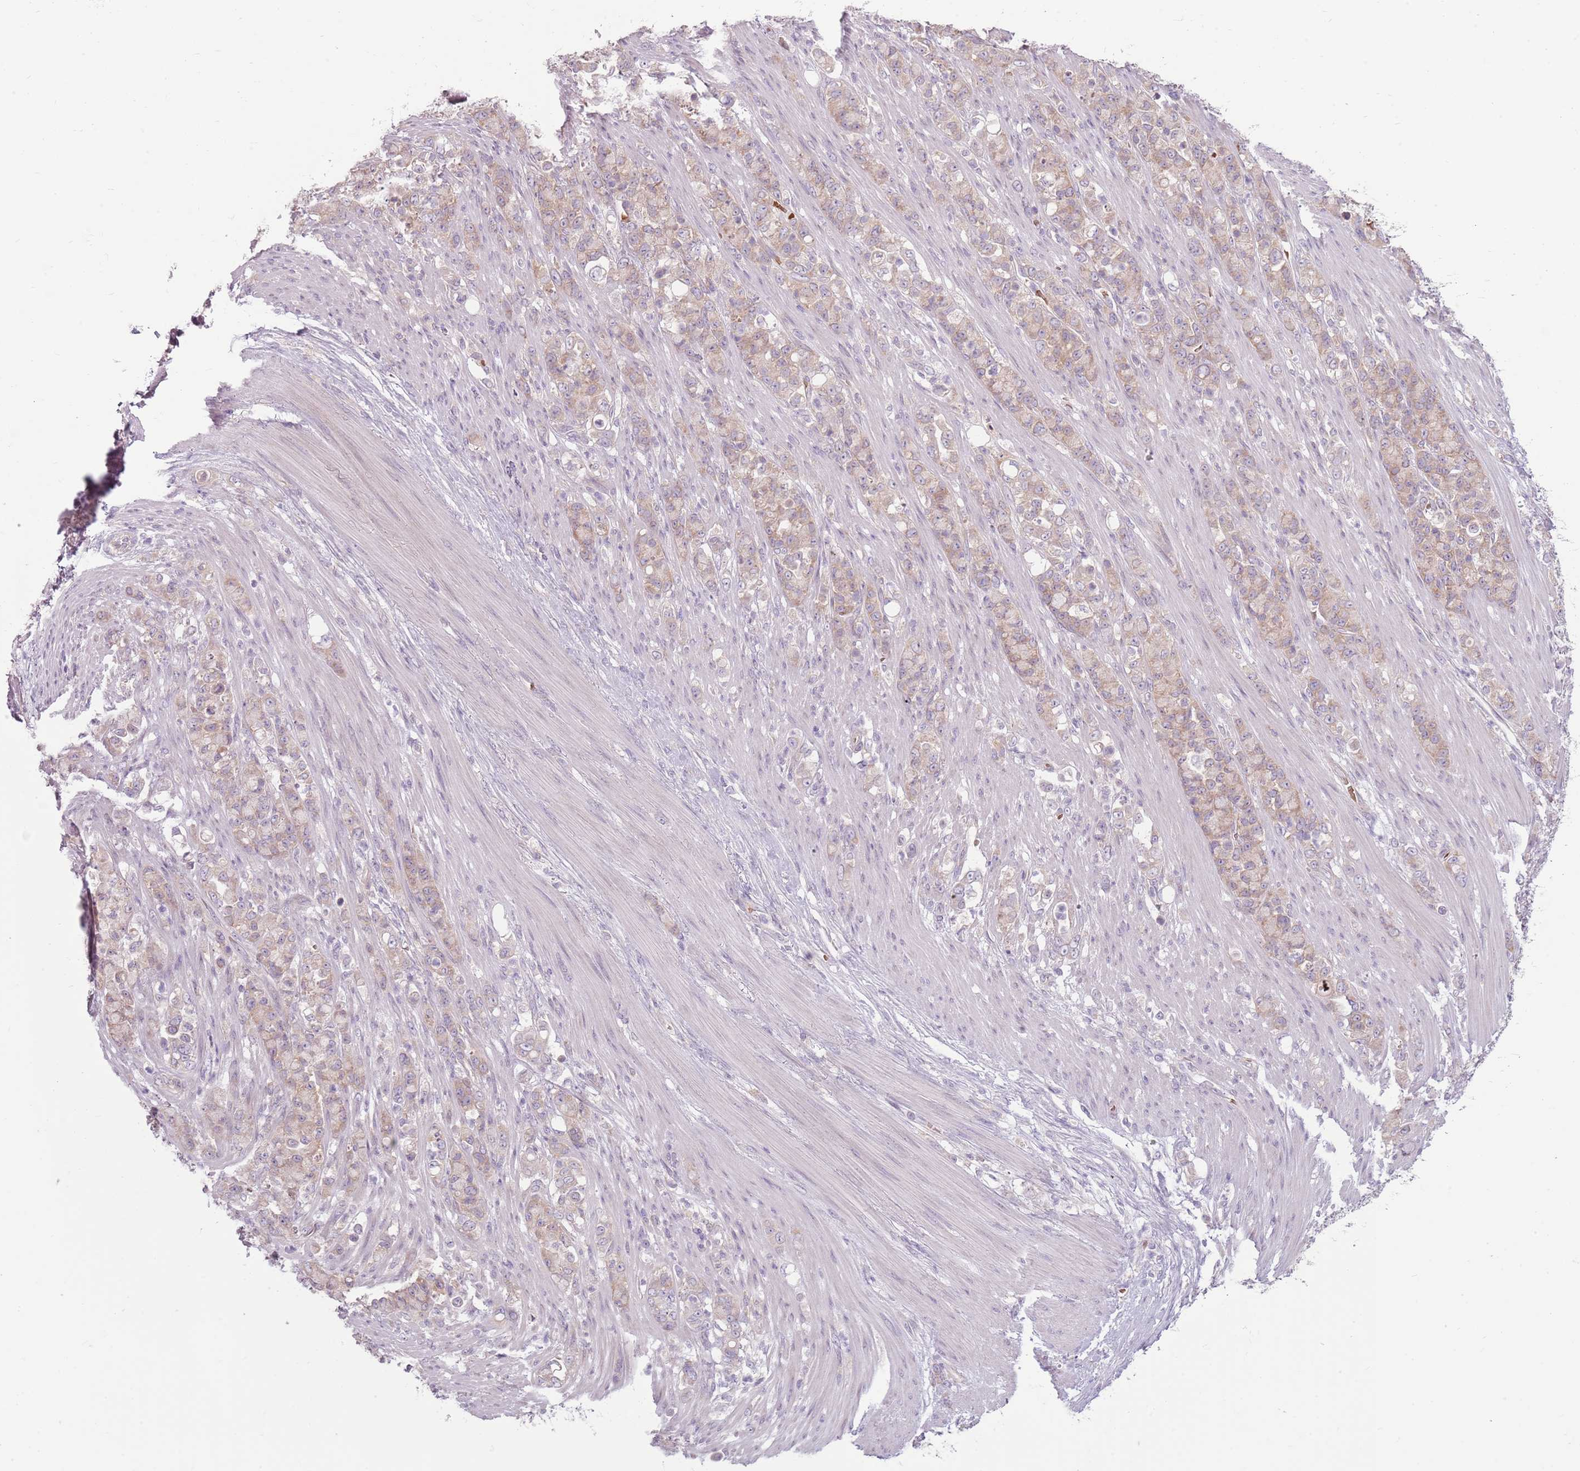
{"staining": {"intensity": "weak", "quantity": ">75%", "location": "cytoplasmic/membranous"}, "tissue": "stomach cancer", "cell_type": "Tumor cells", "image_type": "cancer", "snomed": [{"axis": "morphology", "description": "Normal tissue, NOS"}, {"axis": "morphology", "description": "Adenocarcinoma, NOS"}, {"axis": "topography", "description": "Stomach"}], "caption": "High-magnification brightfield microscopy of stomach adenocarcinoma stained with DAB (3,3'-diaminobenzidine) (brown) and counterstained with hematoxylin (blue). tumor cells exhibit weak cytoplasmic/membranous expression is appreciated in approximately>75% of cells.", "gene": "HSPA14", "patient": {"sex": "female", "age": 79}}